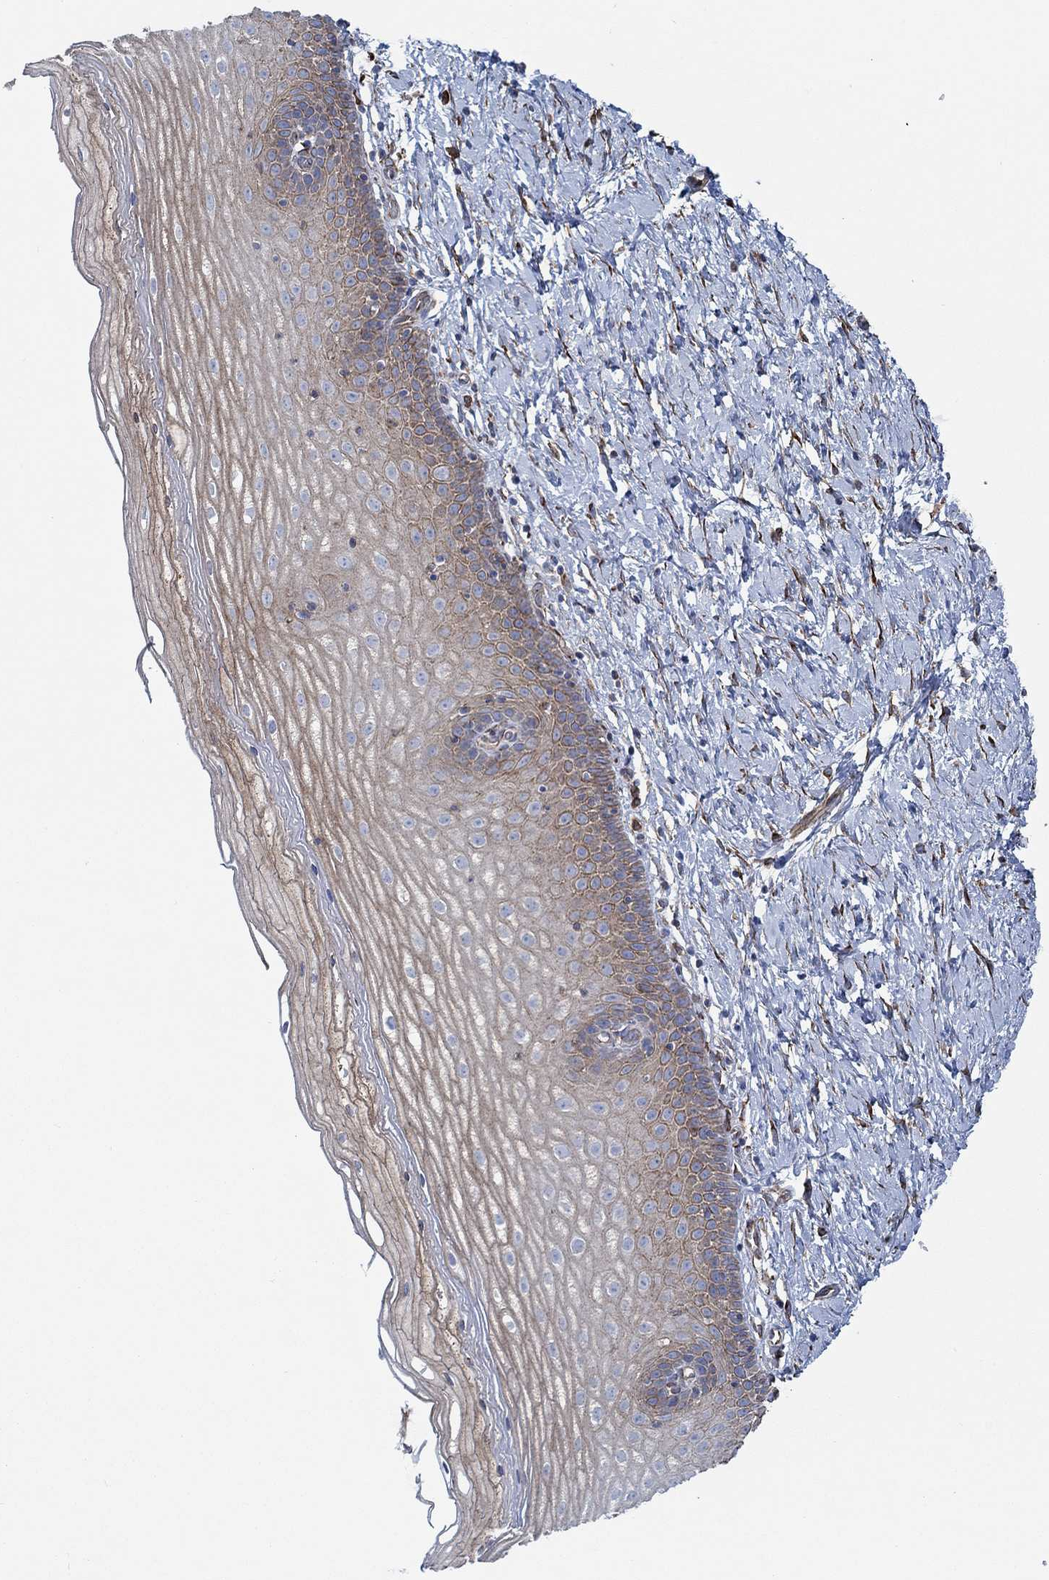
{"staining": {"intensity": "weak", "quantity": "25%-75%", "location": "cytoplasmic/membranous"}, "tissue": "cervix", "cell_type": "Squamous epithelial cells", "image_type": "normal", "snomed": [{"axis": "morphology", "description": "Normal tissue, NOS"}, {"axis": "topography", "description": "Cervix"}], "caption": "The micrograph demonstrates a brown stain indicating the presence of a protein in the cytoplasmic/membranous of squamous epithelial cells in cervix.", "gene": "STC2", "patient": {"sex": "female", "age": 37}}